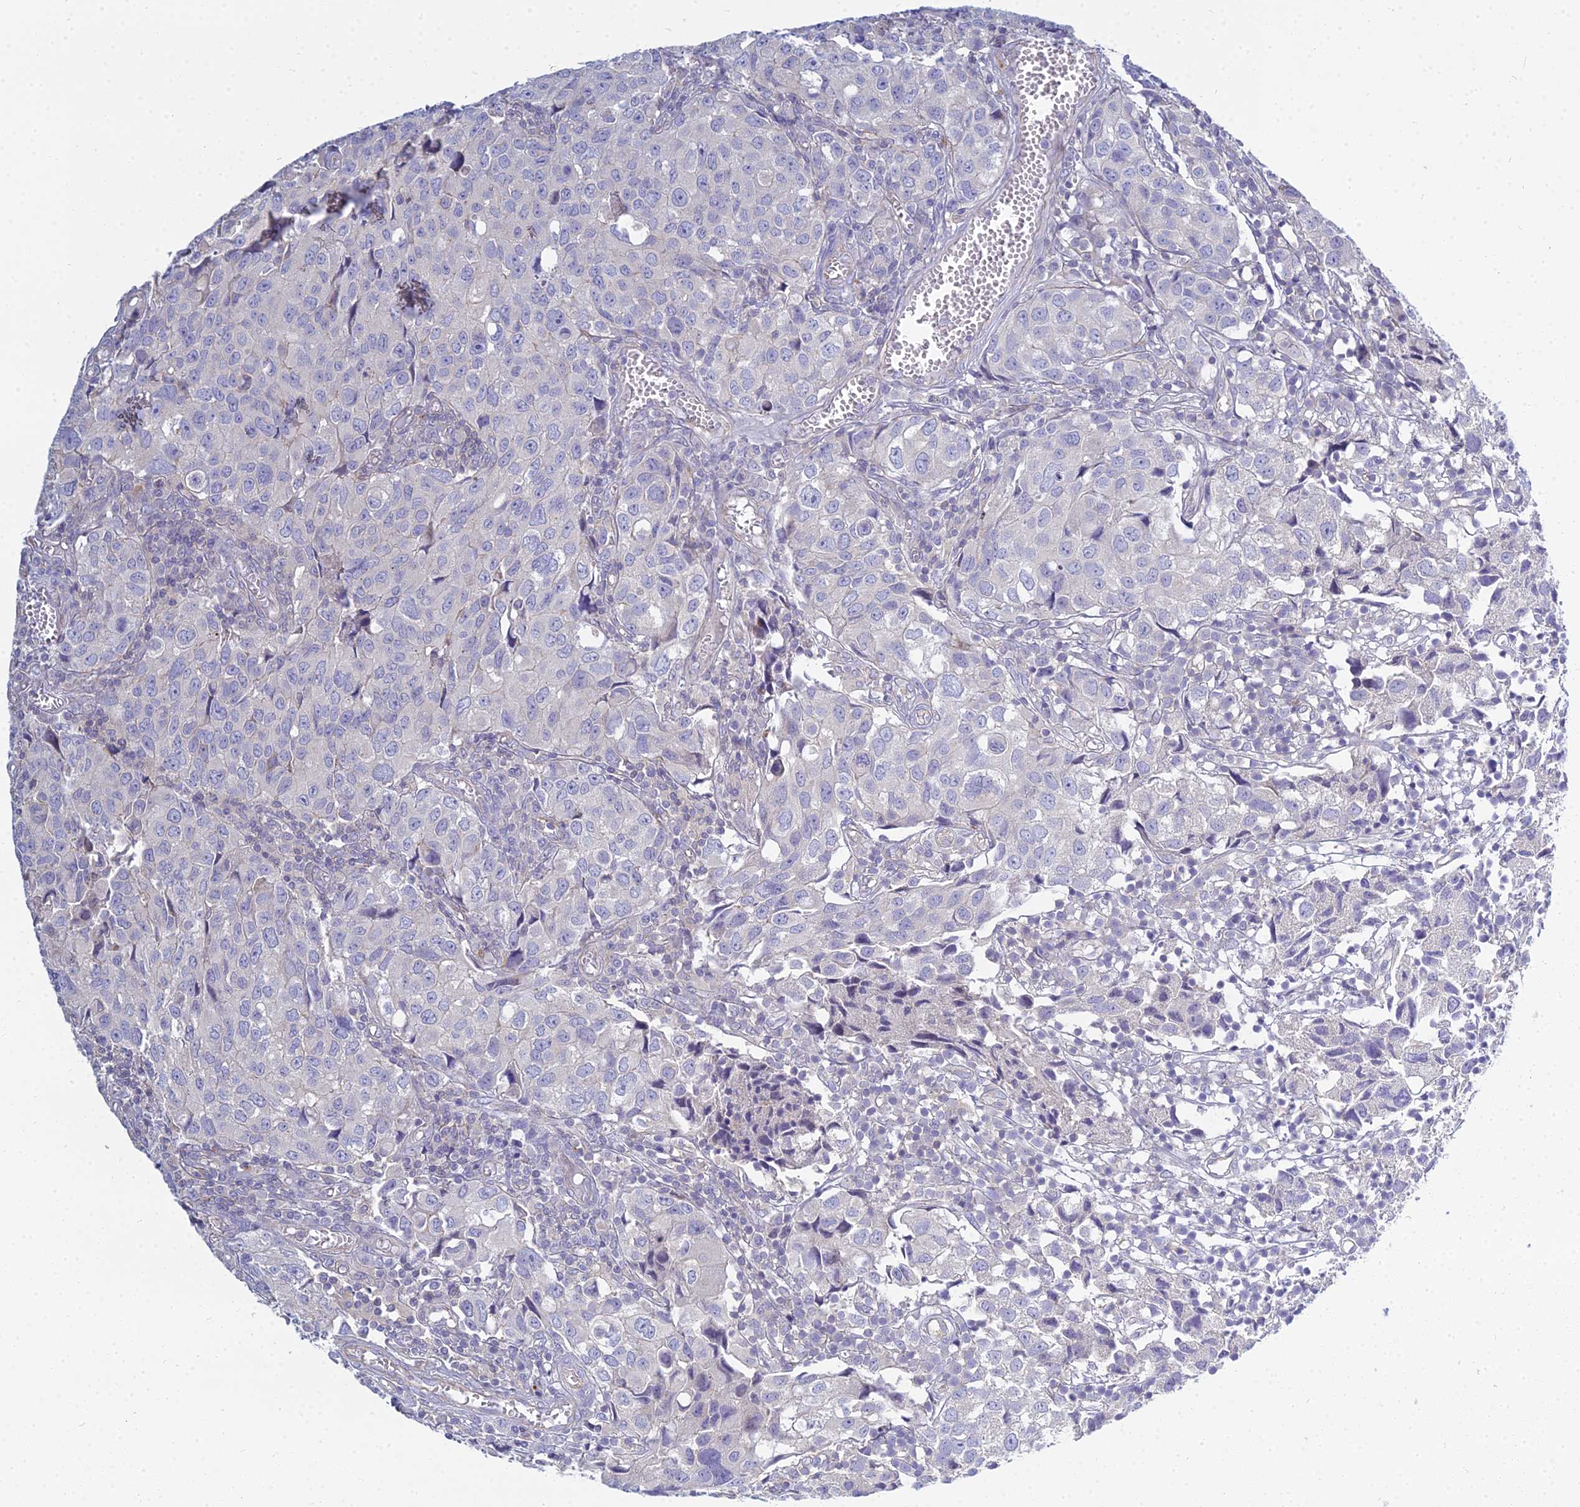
{"staining": {"intensity": "negative", "quantity": "none", "location": "none"}, "tissue": "urothelial cancer", "cell_type": "Tumor cells", "image_type": "cancer", "snomed": [{"axis": "morphology", "description": "Urothelial carcinoma, High grade"}, {"axis": "topography", "description": "Urinary bladder"}], "caption": "Immunohistochemistry (IHC) histopathology image of neoplastic tissue: human urothelial cancer stained with DAB reveals no significant protein positivity in tumor cells. Brightfield microscopy of IHC stained with DAB (brown) and hematoxylin (blue), captured at high magnification.", "gene": "SMIM24", "patient": {"sex": "female", "age": 75}}